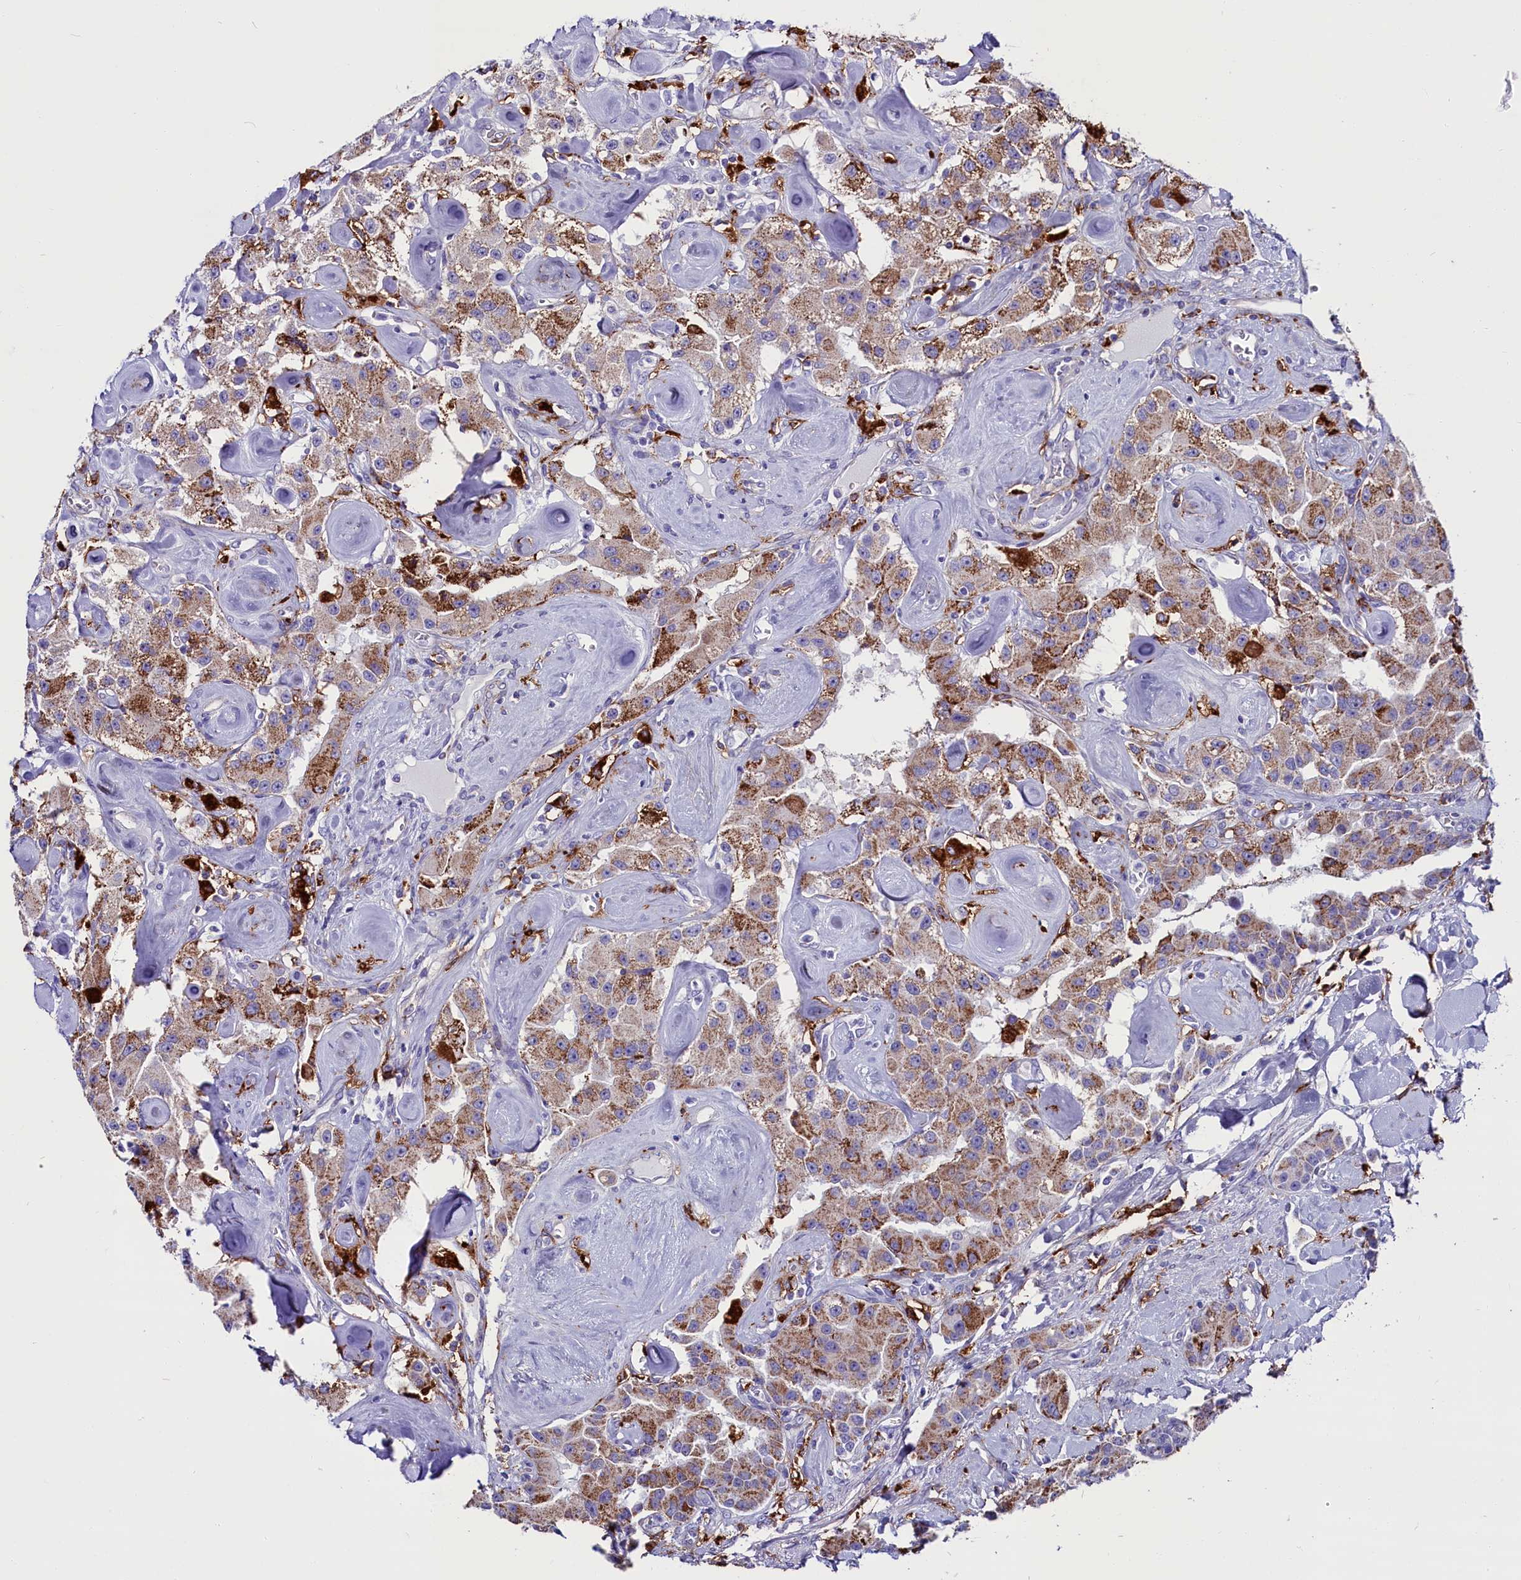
{"staining": {"intensity": "moderate", "quantity": ">75%", "location": "cytoplasmic/membranous"}, "tissue": "carcinoid", "cell_type": "Tumor cells", "image_type": "cancer", "snomed": [{"axis": "morphology", "description": "Carcinoid, malignant, NOS"}, {"axis": "topography", "description": "Pancreas"}], "caption": "Immunohistochemistry (DAB (3,3'-diaminobenzidine)) staining of human carcinoid exhibits moderate cytoplasmic/membranous protein staining in approximately >75% of tumor cells.", "gene": "IL20RA", "patient": {"sex": "male", "age": 41}}